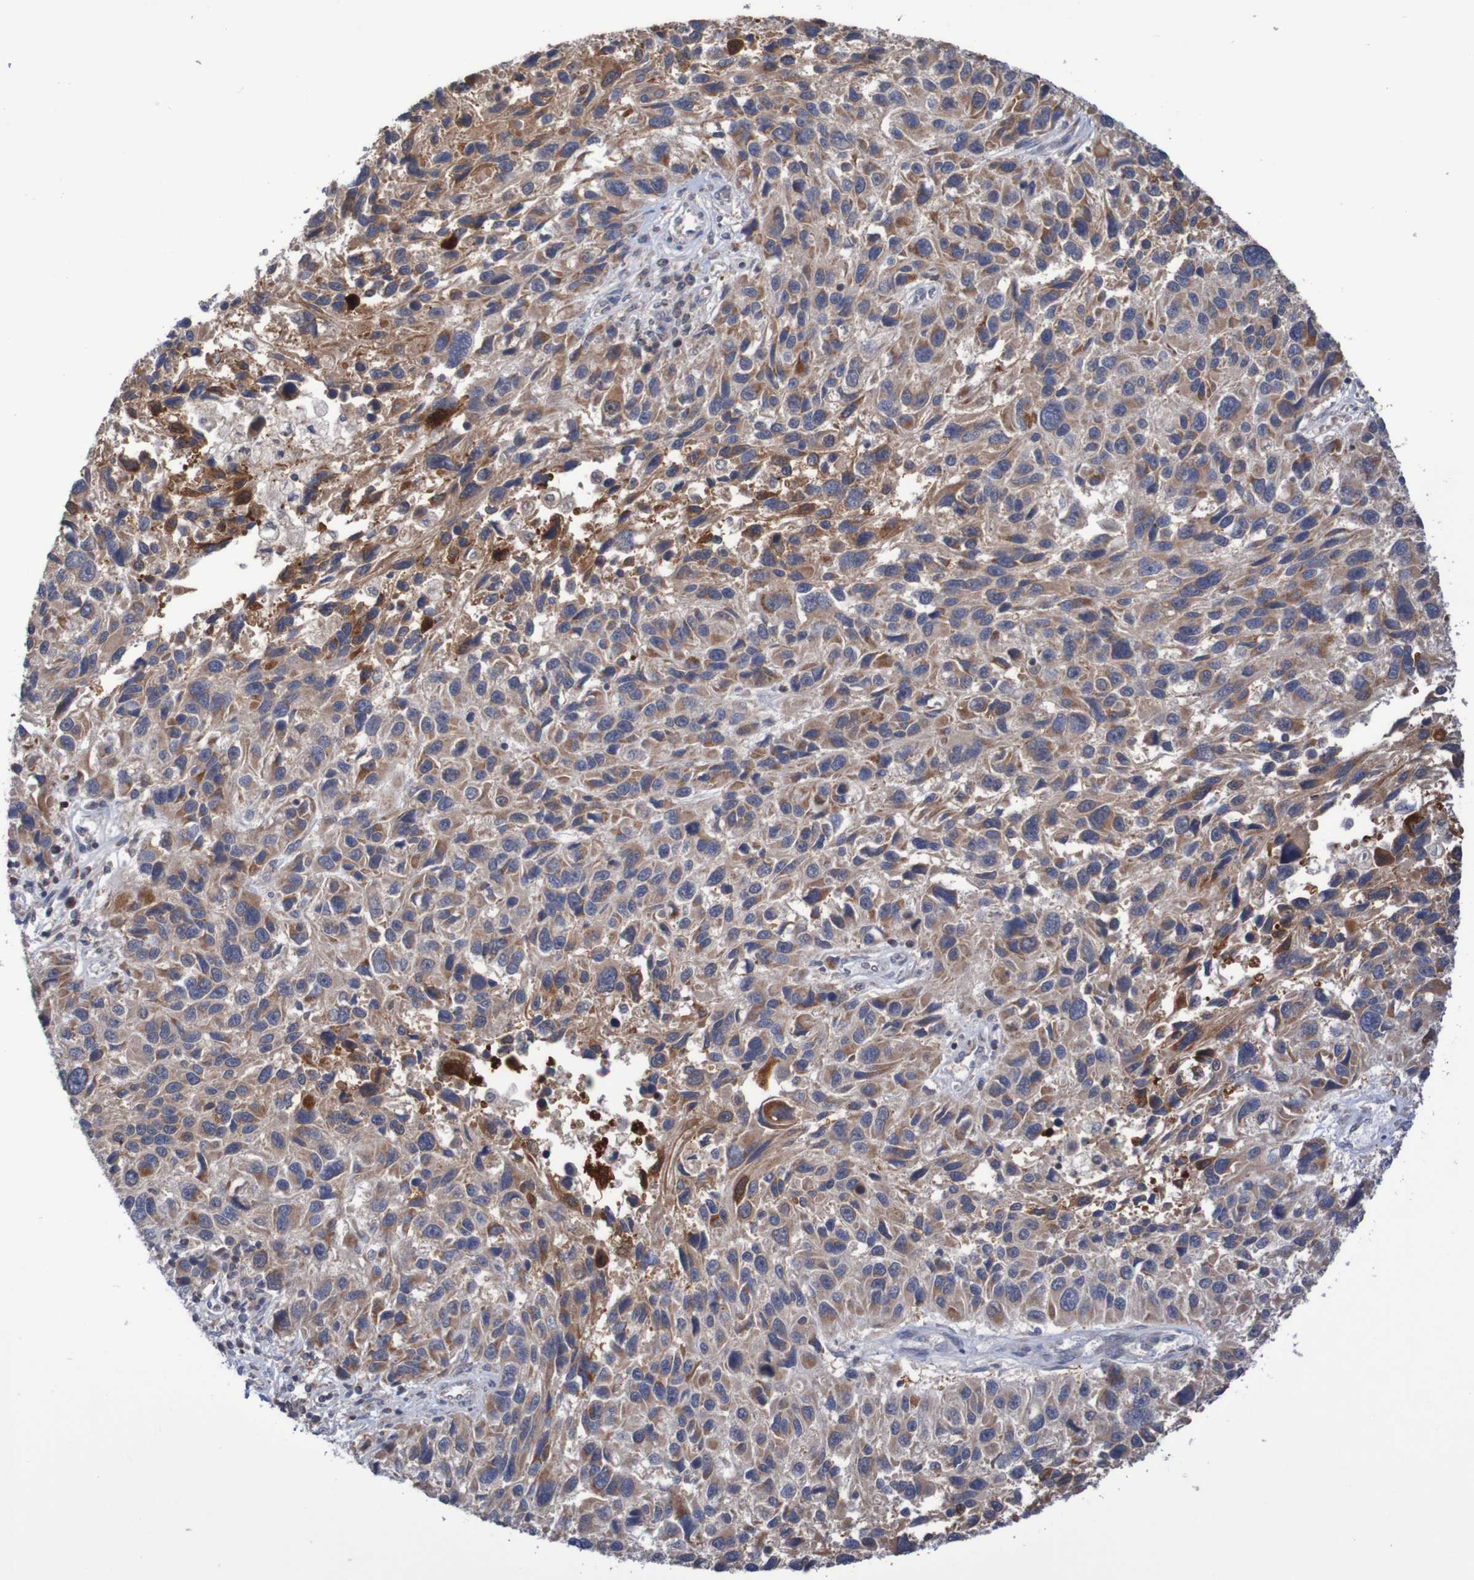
{"staining": {"intensity": "moderate", "quantity": ">75%", "location": "cytoplasmic/membranous"}, "tissue": "melanoma", "cell_type": "Tumor cells", "image_type": "cancer", "snomed": [{"axis": "morphology", "description": "Malignant melanoma, NOS"}, {"axis": "topography", "description": "Skin"}], "caption": "Immunohistochemical staining of malignant melanoma reveals medium levels of moderate cytoplasmic/membranous protein positivity in about >75% of tumor cells. (Brightfield microscopy of DAB IHC at high magnification).", "gene": "C3orf18", "patient": {"sex": "male", "age": 53}}